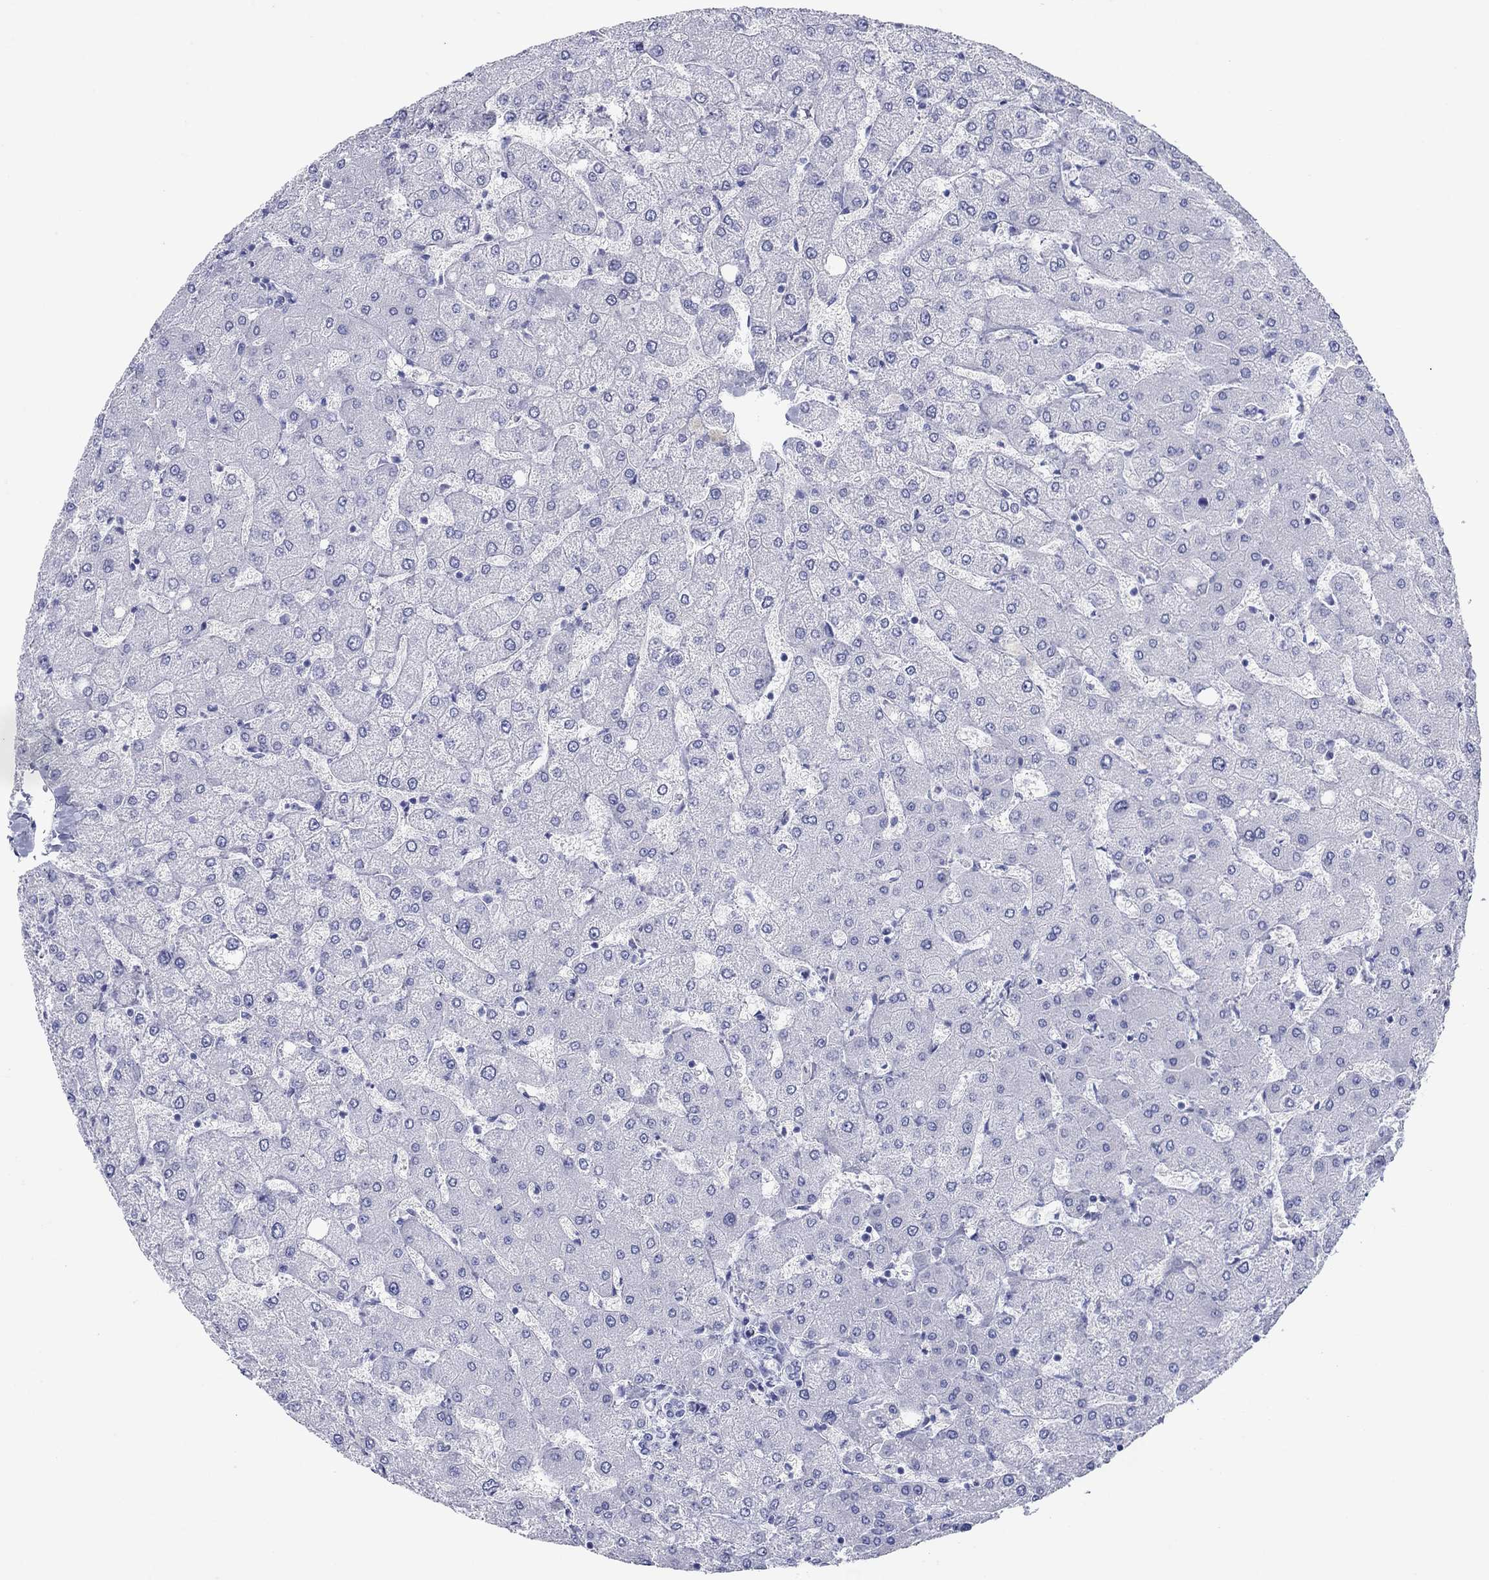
{"staining": {"intensity": "negative", "quantity": "none", "location": "none"}, "tissue": "liver", "cell_type": "Cholangiocytes", "image_type": "normal", "snomed": [{"axis": "morphology", "description": "Normal tissue, NOS"}, {"axis": "topography", "description": "Liver"}], "caption": "High magnification brightfield microscopy of normal liver stained with DAB (3,3'-diaminobenzidine) (brown) and counterstained with hematoxylin (blue): cholangiocytes show no significant staining.", "gene": "ATP4A", "patient": {"sex": "female", "age": 54}}